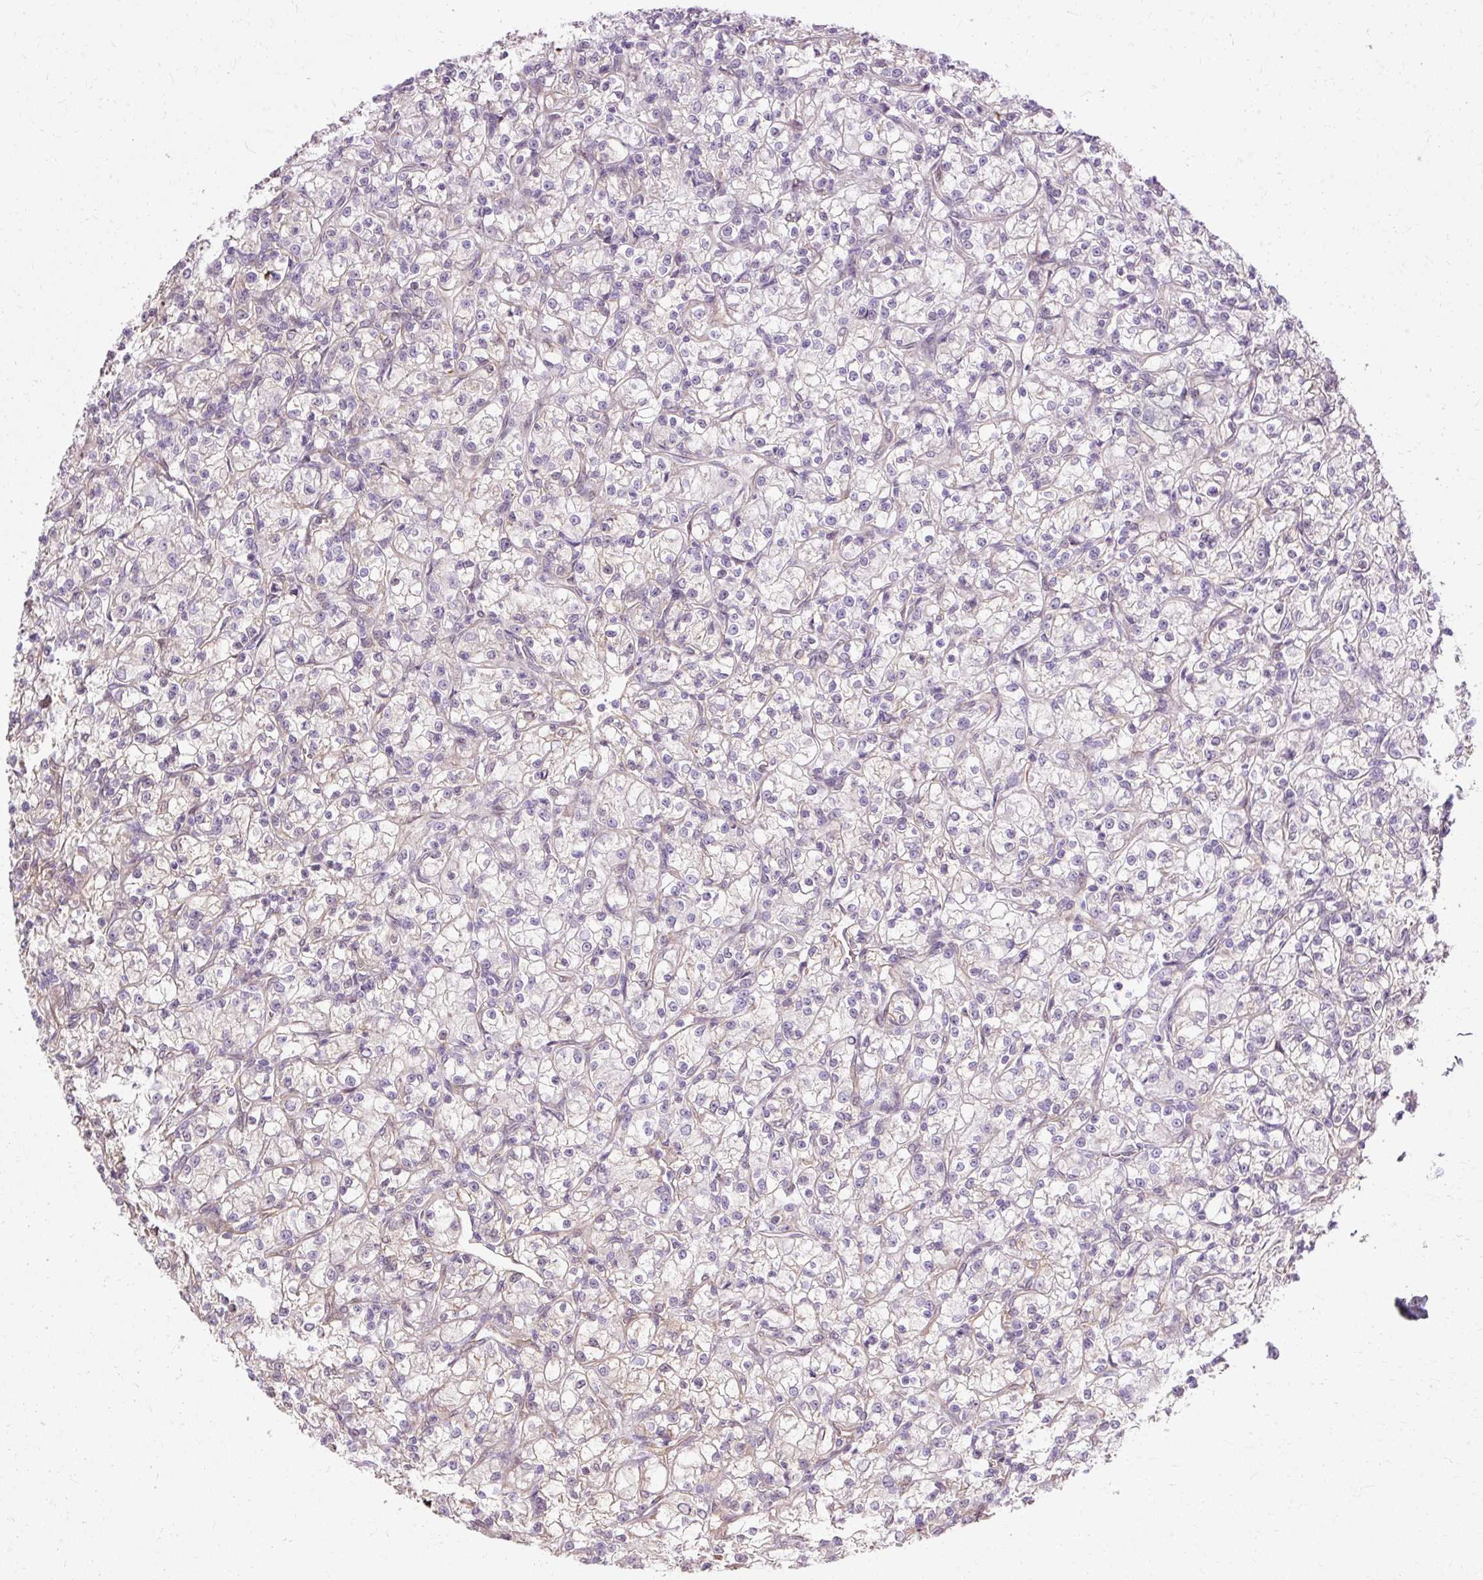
{"staining": {"intensity": "negative", "quantity": "none", "location": "none"}, "tissue": "renal cancer", "cell_type": "Tumor cells", "image_type": "cancer", "snomed": [{"axis": "morphology", "description": "Adenocarcinoma, NOS"}, {"axis": "topography", "description": "Kidney"}], "caption": "Image shows no protein positivity in tumor cells of renal cancer tissue.", "gene": "CNN3", "patient": {"sex": "female", "age": 59}}